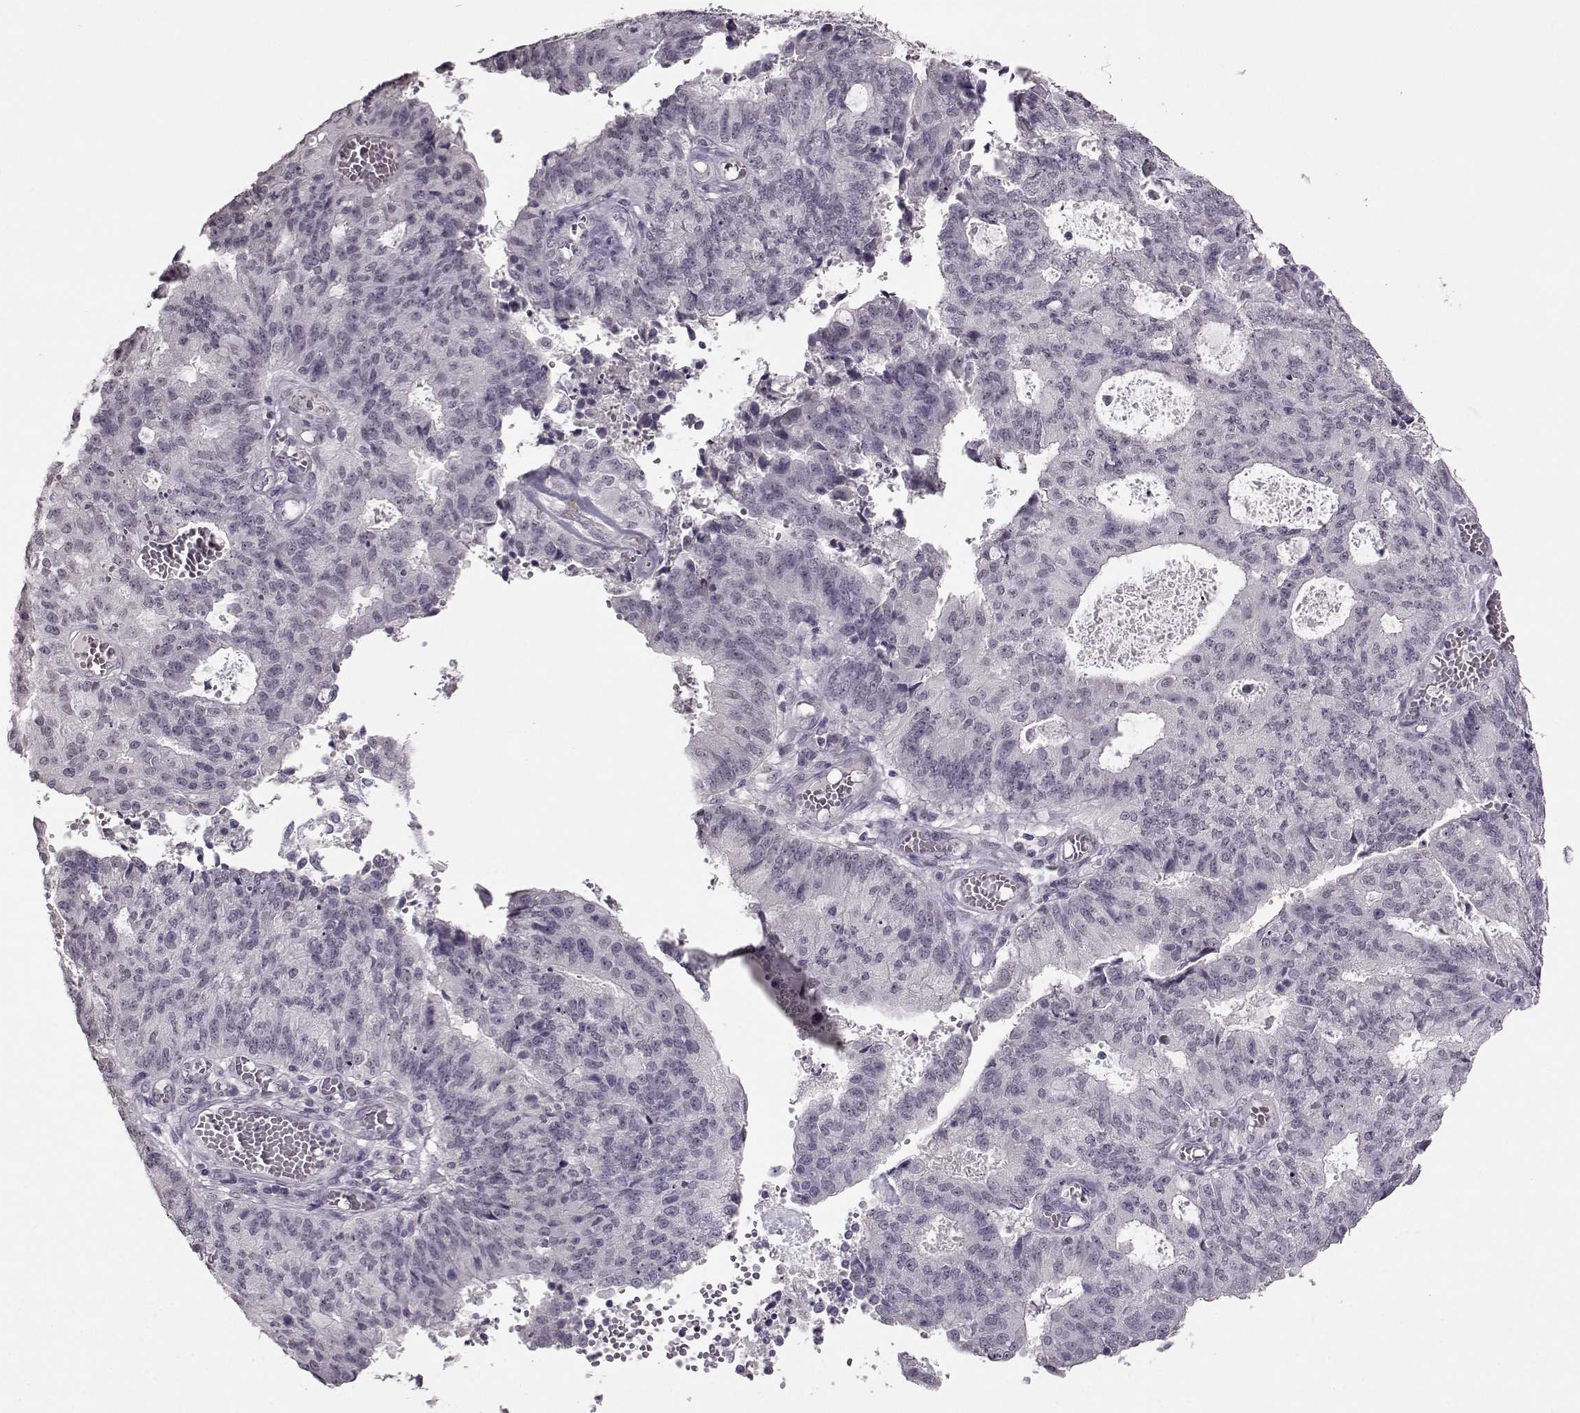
{"staining": {"intensity": "negative", "quantity": "none", "location": "none"}, "tissue": "endometrial cancer", "cell_type": "Tumor cells", "image_type": "cancer", "snomed": [{"axis": "morphology", "description": "Adenocarcinoma, NOS"}, {"axis": "topography", "description": "Endometrium"}], "caption": "Micrograph shows no protein staining in tumor cells of endometrial cancer tissue. (DAB immunohistochemistry, high magnification).", "gene": "RP1L1", "patient": {"sex": "female", "age": 82}}